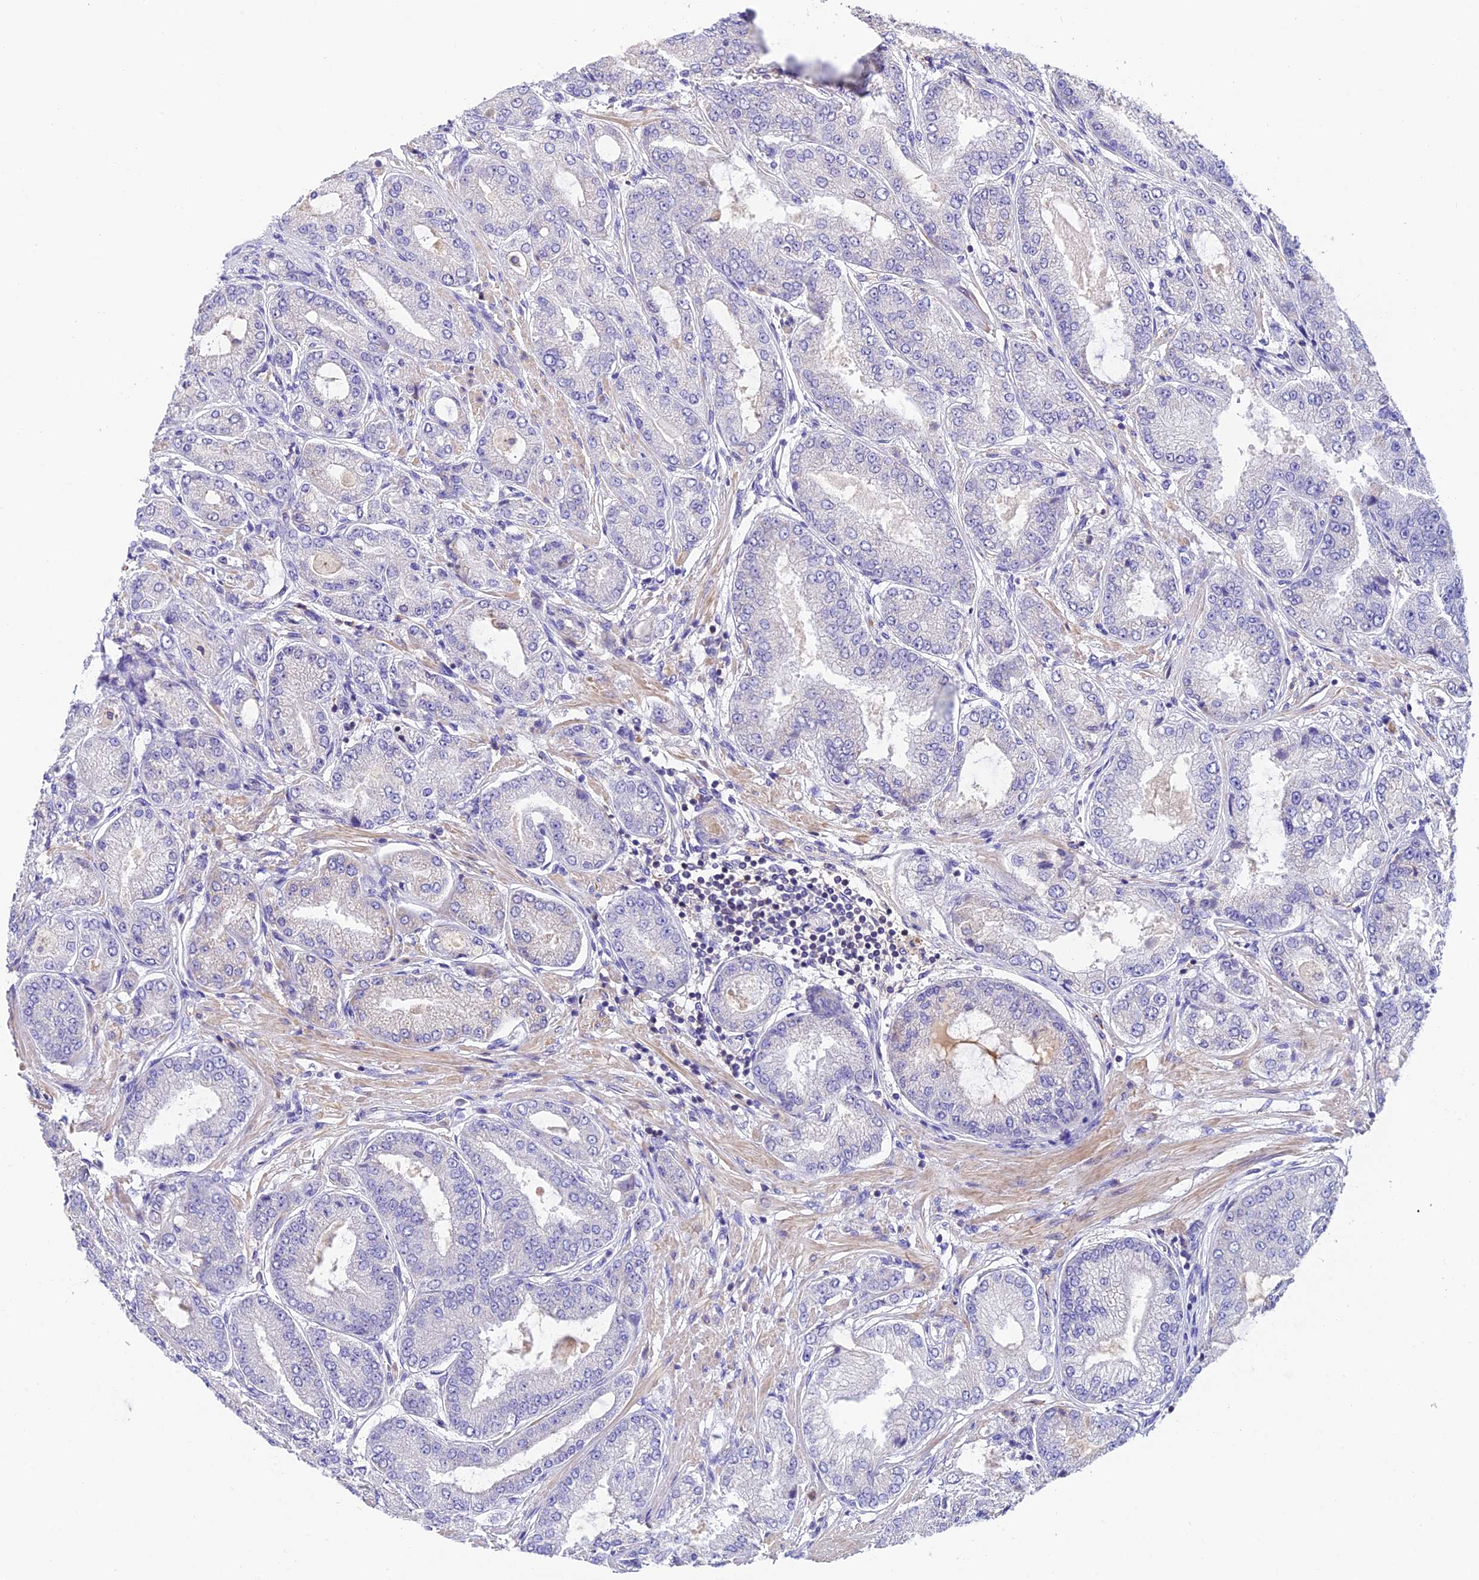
{"staining": {"intensity": "negative", "quantity": "none", "location": "none"}, "tissue": "prostate cancer", "cell_type": "Tumor cells", "image_type": "cancer", "snomed": [{"axis": "morphology", "description": "Adenocarcinoma, High grade"}, {"axis": "topography", "description": "Prostate"}], "caption": "Immunohistochemical staining of human prostate high-grade adenocarcinoma displays no significant staining in tumor cells. (DAB (3,3'-diaminobenzidine) immunohistochemistry, high magnification).", "gene": "LPXN", "patient": {"sex": "male", "age": 71}}